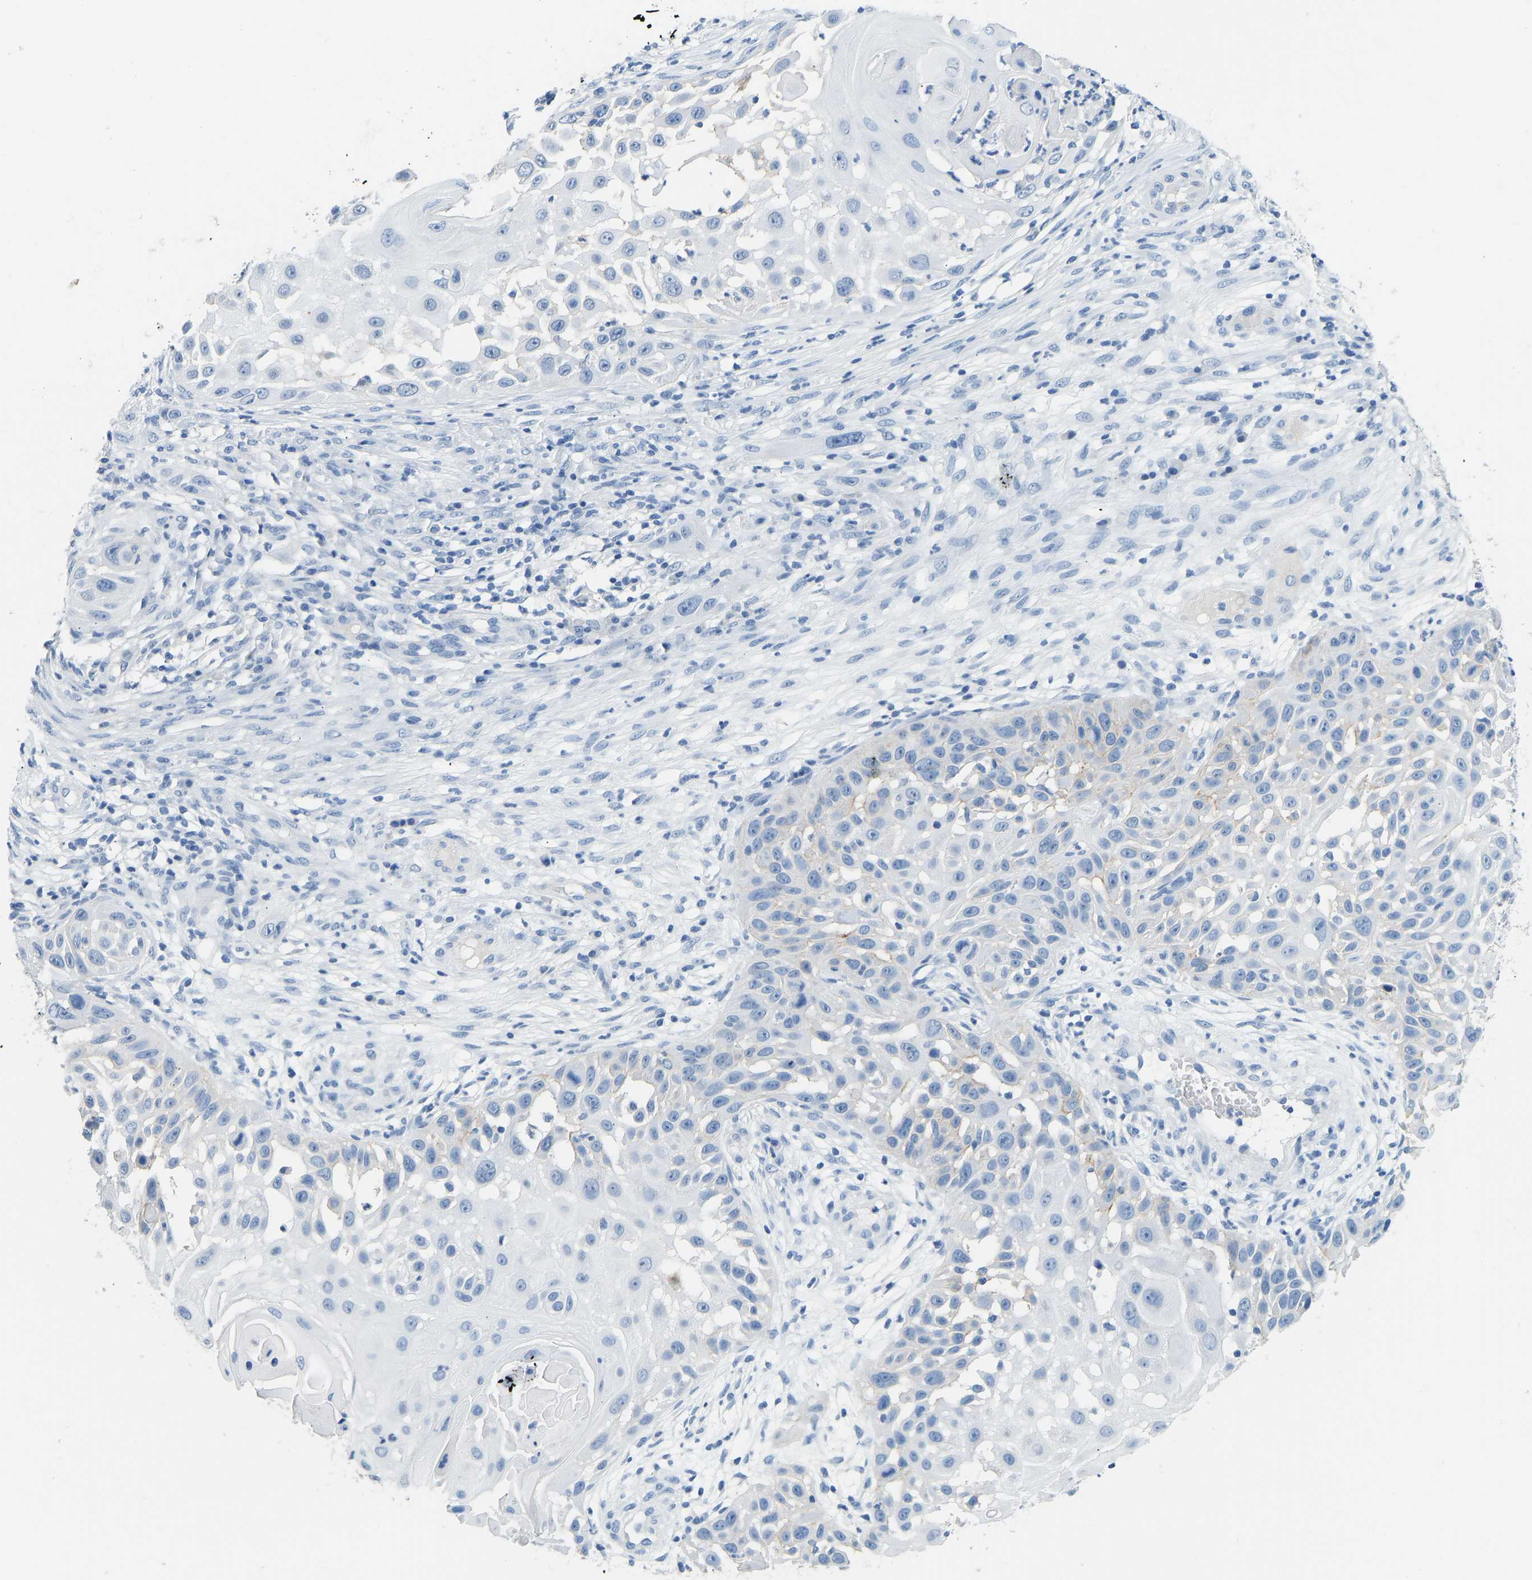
{"staining": {"intensity": "moderate", "quantity": "<25%", "location": "cytoplasmic/membranous"}, "tissue": "skin cancer", "cell_type": "Tumor cells", "image_type": "cancer", "snomed": [{"axis": "morphology", "description": "Squamous cell carcinoma, NOS"}, {"axis": "topography", "description": "Skin"}], "caption": "A high-resolution image shows immunohistochemistry staining of skin squamous cell carcinoma, which displays moderate cytoplasmic/membranous positivity in about <25% of tumor cells. Using DAB (brown) and hematoxylin (blue) stains, captured at high magnification using brightfield microscopy.", "gene": "ATP1A1", "patient": {"sex": "female", "age": 44}}